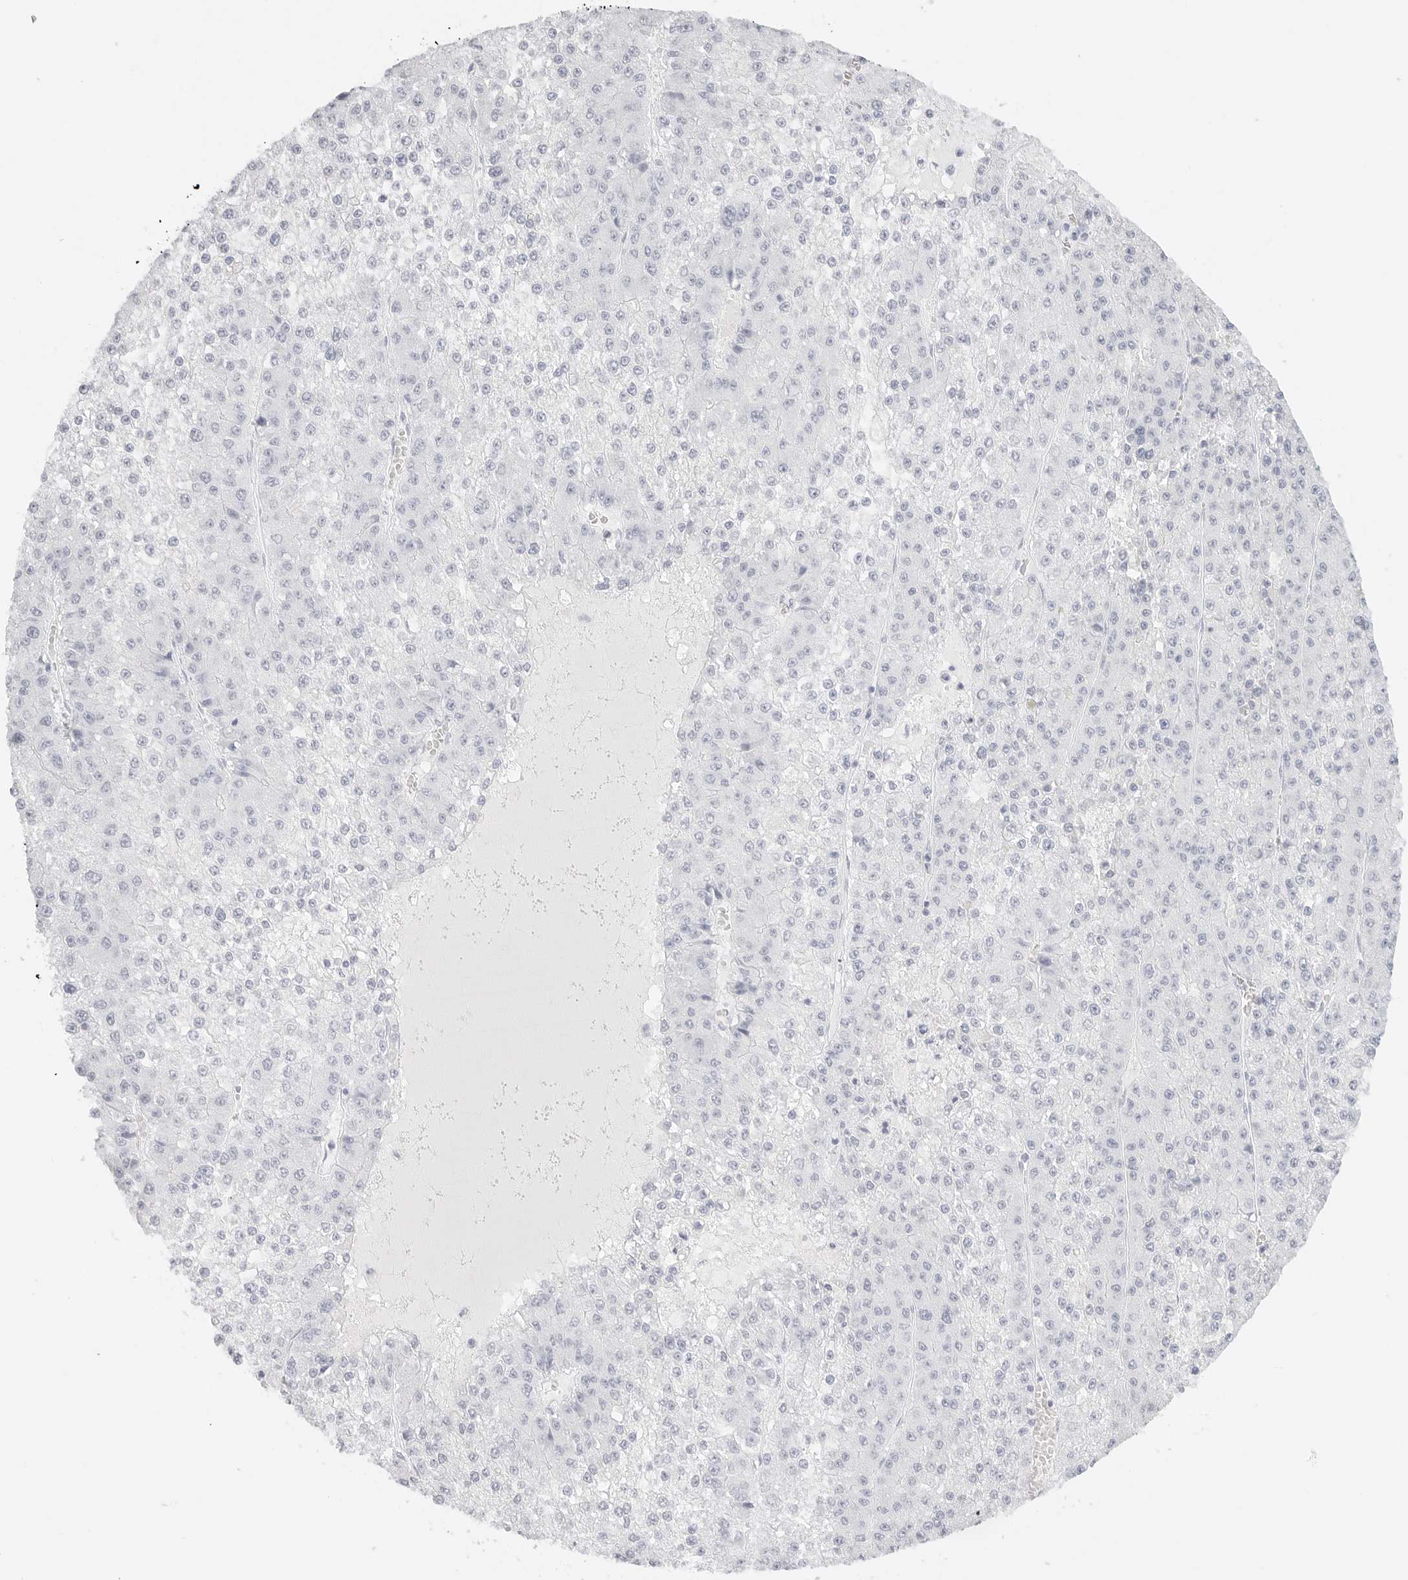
{"staining": {"intensity": "negative", "quantity": "none", "location": "none"}, "tissue": "liver cancer", "cell_type": "Tumor cells", "image_type": "cancer", "snomed": [{"axis": "morphology", "description": "Carcinoma, Hepatocellular, NOS"}, {"axis": "topography", "description": "Liver"}], "caption": "Protein analysis of liver cancer exhibits no significant staining in tumor cells.", "gene": "TFF2", "patient": {"sex": "female", "age": 73}}